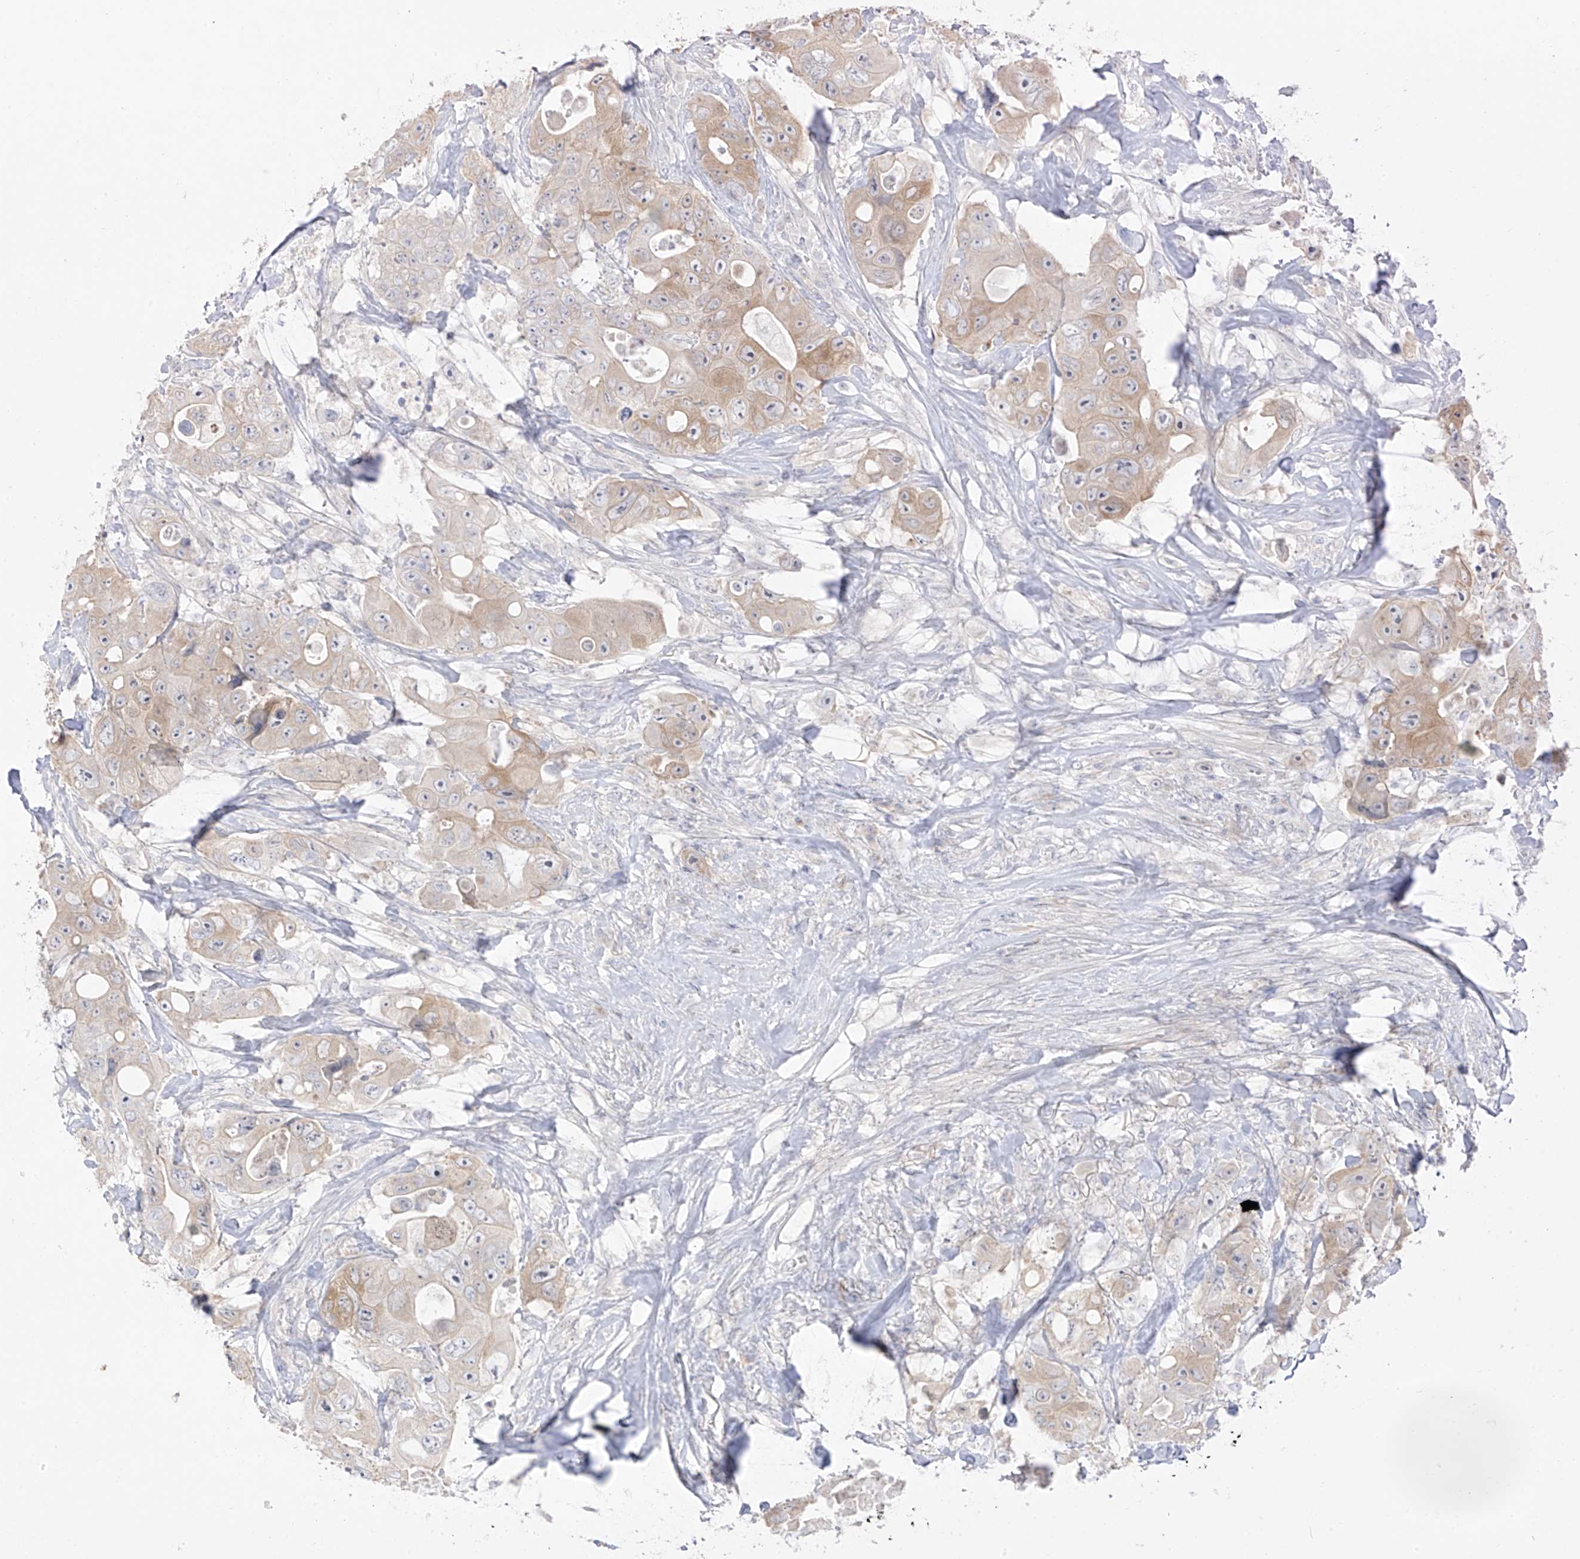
{"staining": {"intensity": "moderate", "quantity": ">75%", "location": "cytoplasmic/membranous"}, "tissue": "colorectal cancer", "cell_type": "Tumor cells", "image_type": "cancer", "snomed": [{"axis": "morphology", "description": "Adenocarcinoma, NOS"}, {"axis": "topography", "description": "Colon"}], "caption": "Colorectal adenocarcinoma tissue demonstrates moderate cytoplasmic/membranous positivity in approximately >75% of tumor cells, visualized by immunohistochemistry.", "gene": "DCDC2", "patient": {"sex": "female", "age": 46}}